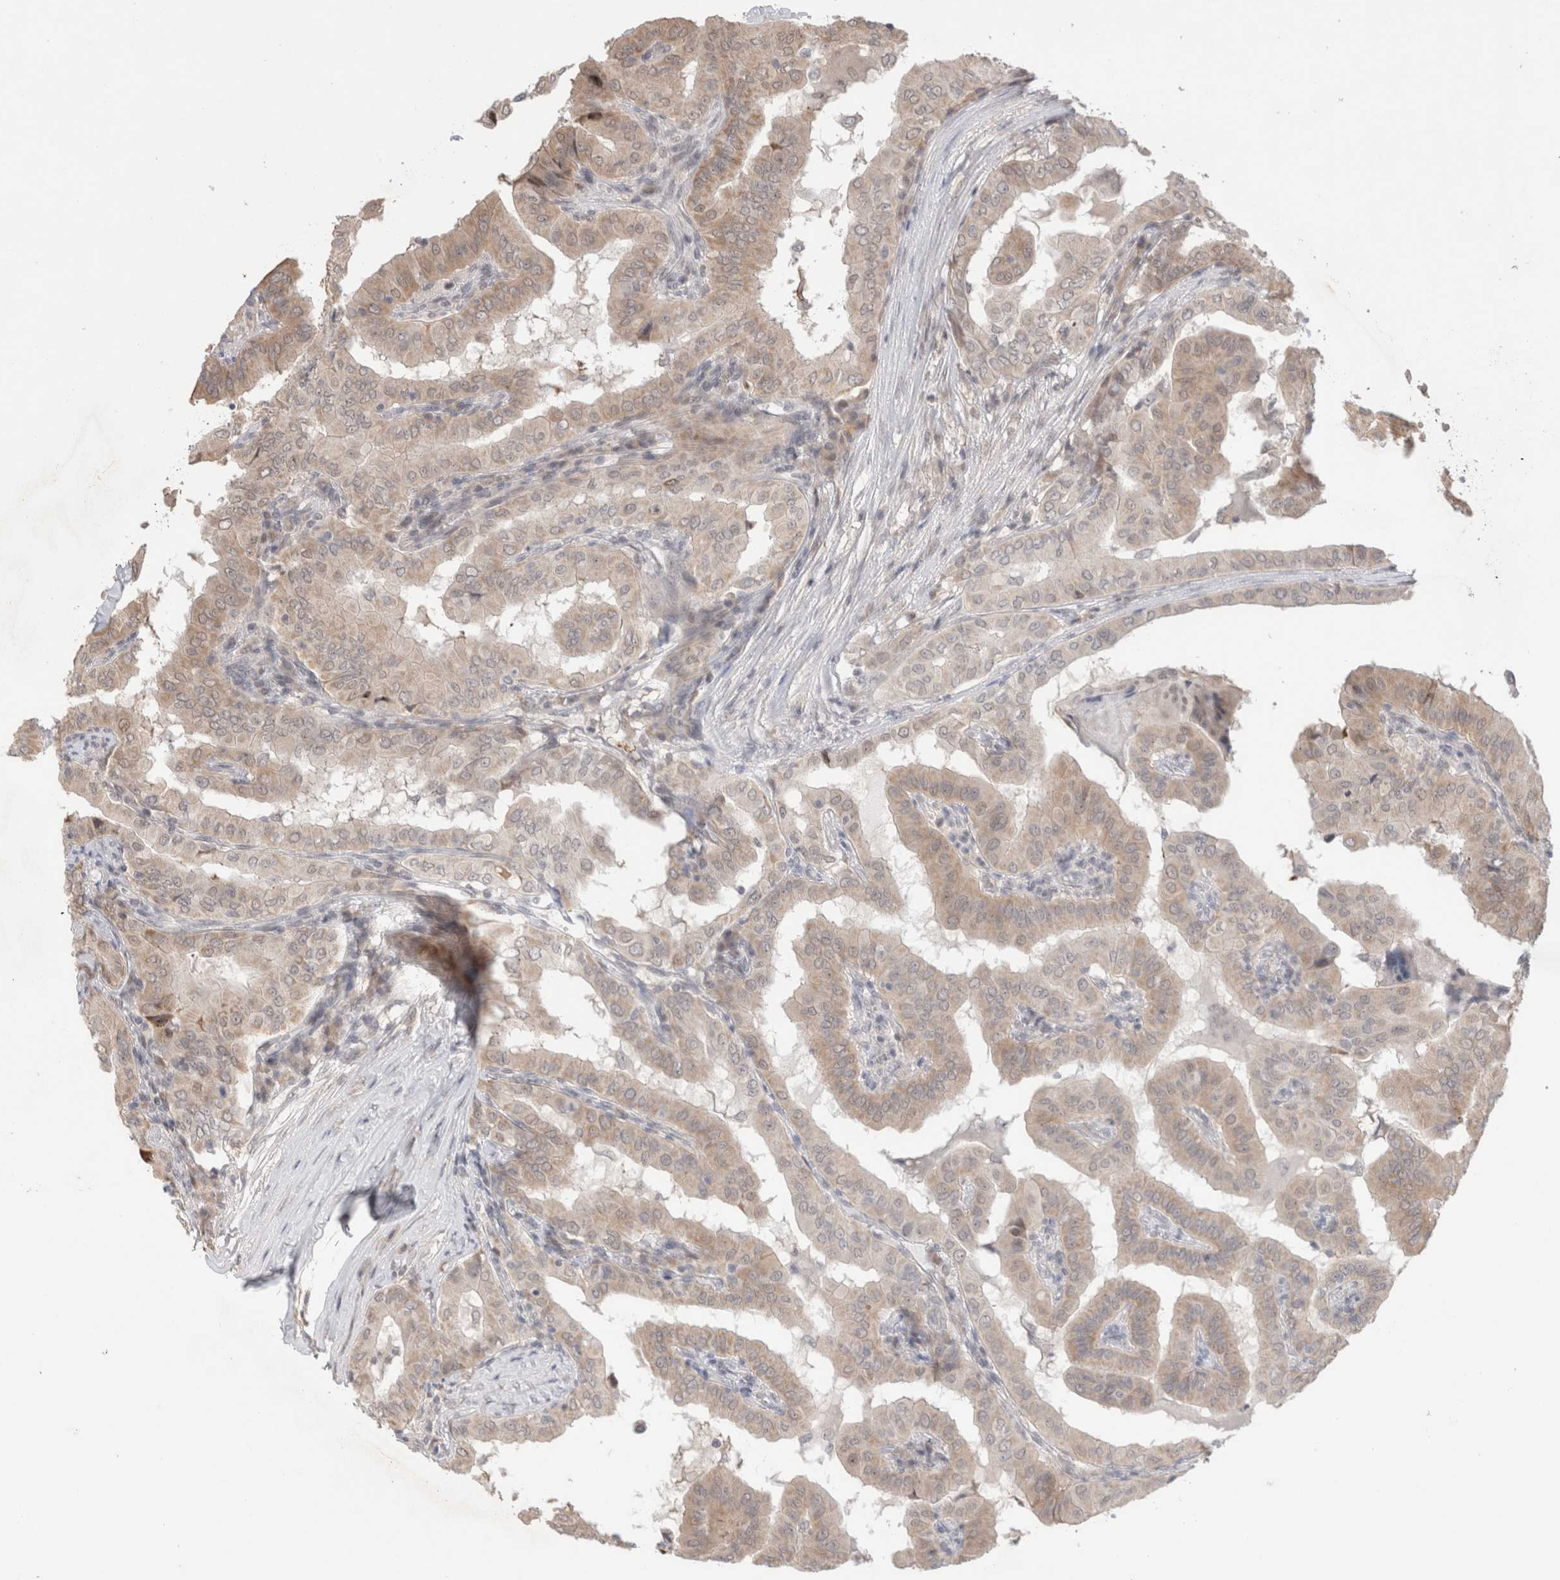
{"staining": {"intensity": "weak", "quantity": ">75%", "location": "cytoplasmic/membranous"}, "tissue": "thyroid cancer", "cell_type": "Tumor cells", "image_type": "cancer", "snomed": [{"axis": "morphology", "description": "Papillary adenocarcinoma, NOS"}, {"axis": "topography", "description": "Thyroid gland"}], "caption": "Thyroid cancer (papillary adenocarcinoma) stained for a protein shows weak cytoplasmic/membranous positivity in tumor cells.", "gene": "SYDE2", "patient": {"sex": "male", "age": 33}}